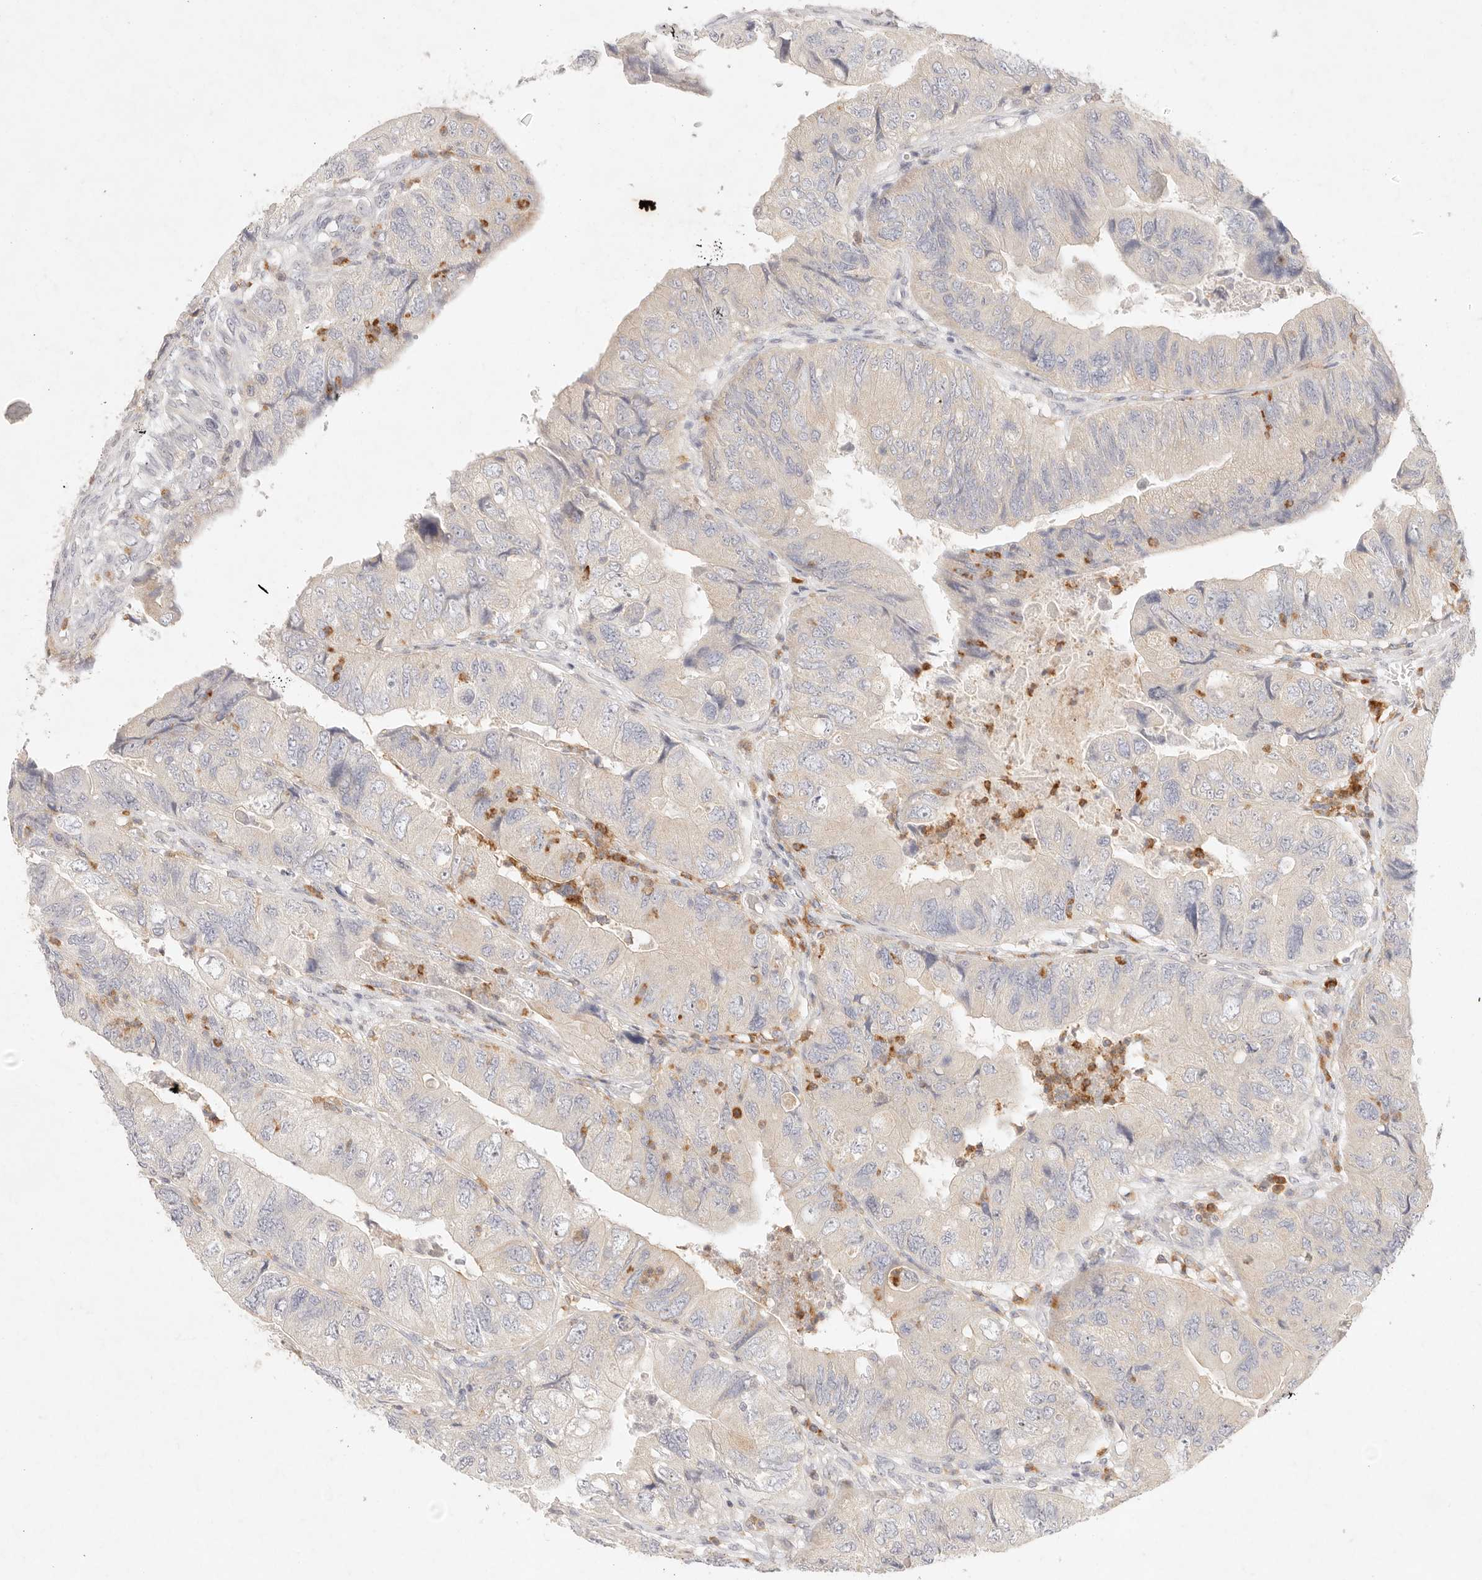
{"staining": {"intensity": "negative", "quantity": "none", "location": "none"}, "tissue": "colorectal cancer", "cell_type": "Tumor cells", "image_type": "cancer", "snomed": [{"axis": "morphology", "description": "Adenocarcinoma, NOS"}, {"axis": "topography", "description": "Rectum"}], "caption": "Tumor cells are negative for protein expression in human colorectal cancer (adenocarcinoma).", "gene": "GPR84", "patient": {"sex": "male", "age": 63}}